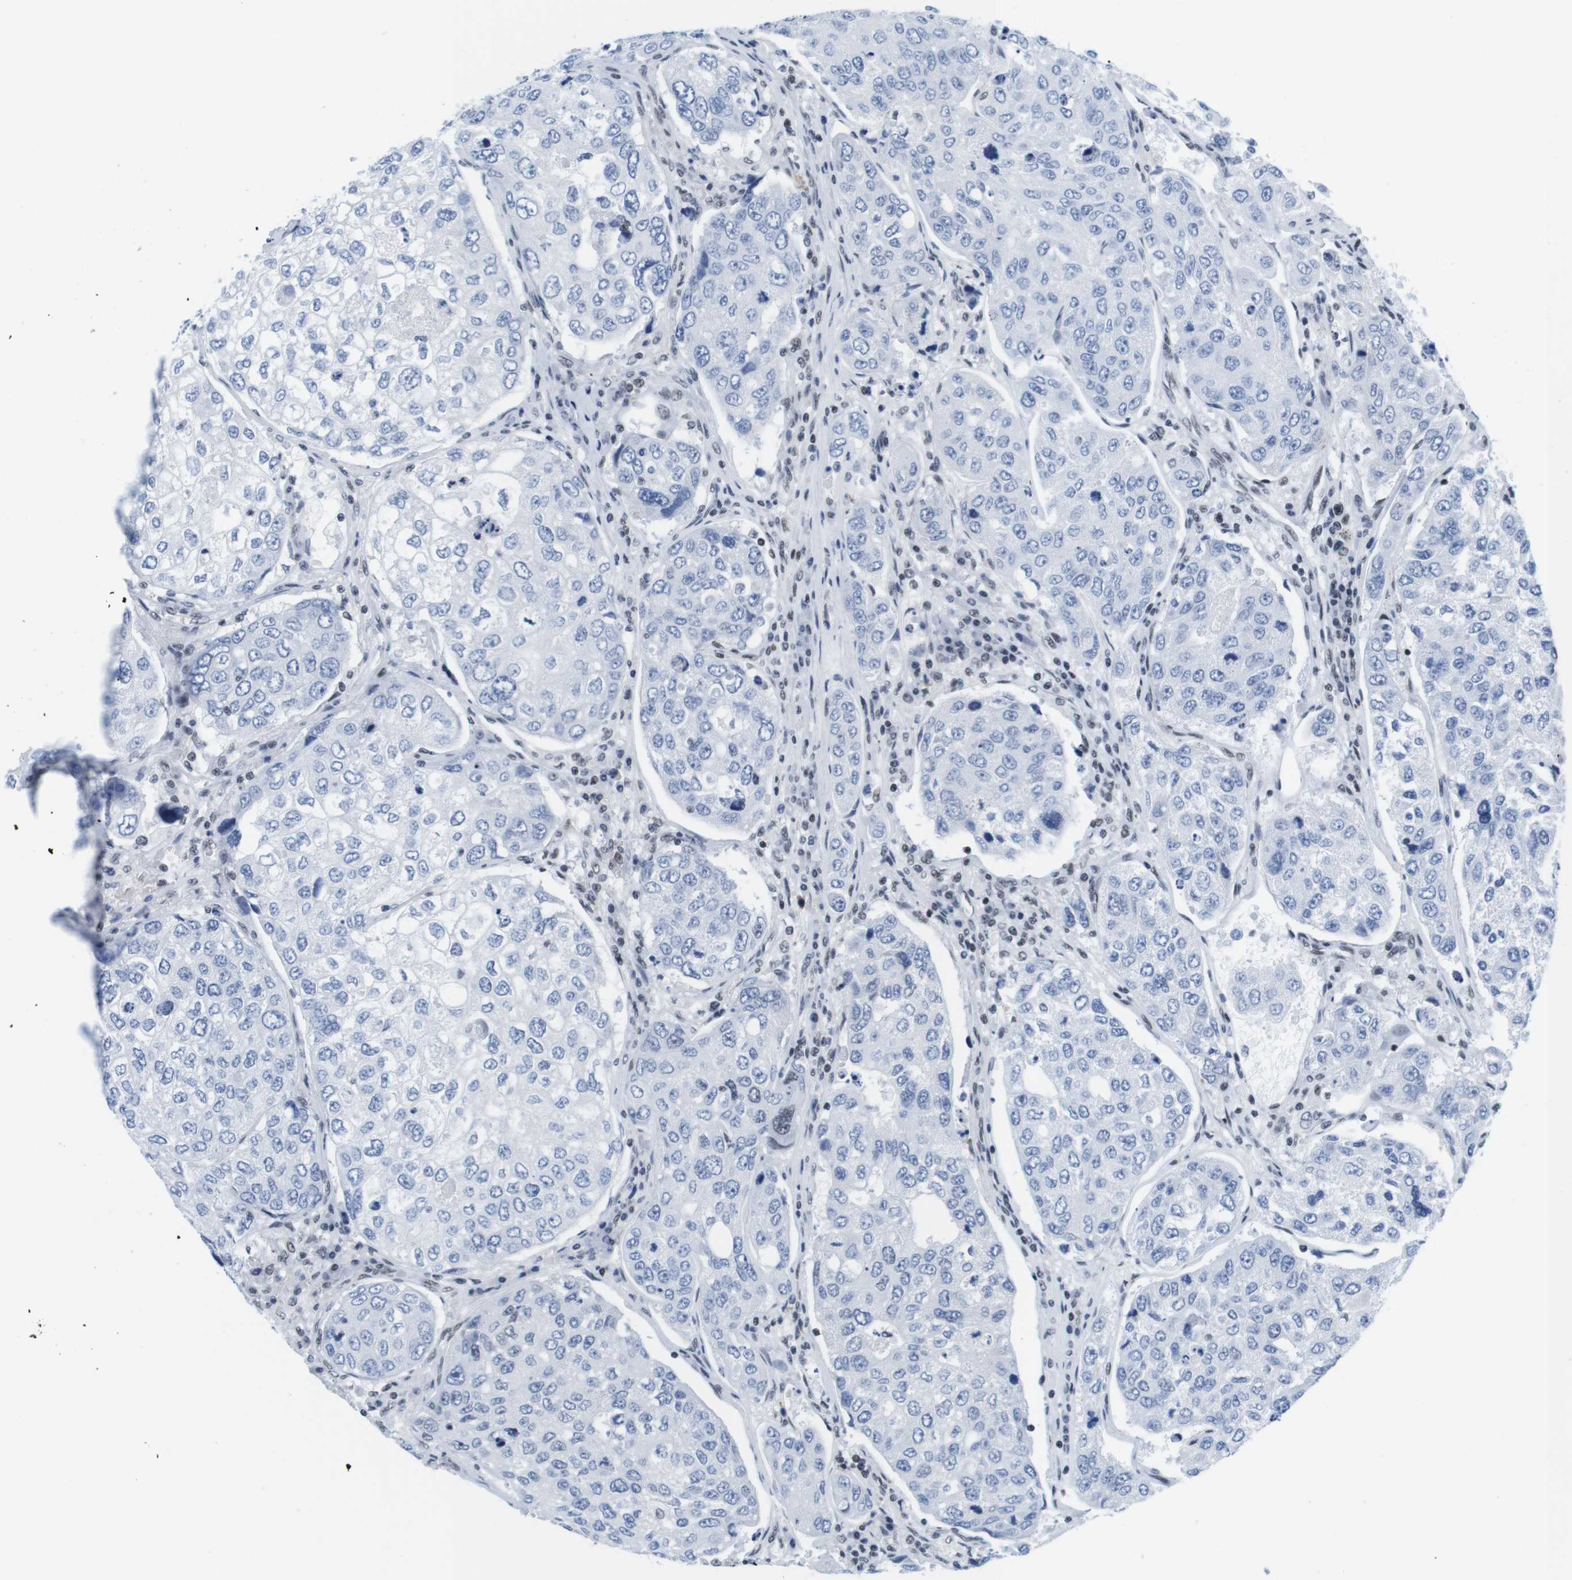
{"staining": {"intensity": "negative", "quantity": "none", "location": "none"}, "tissue": "urothelial cancer", "cell_type": "Tumor cells", "image_type": "cancer", "snomed": [{"axis": "morphology", "description": "Urothelial carcinoma, High grade"}, {"axis": "topography", "description": "Lymph node"}, {"axis": "topography", "description": "Urinary bladder"}], "caption": "There is no significant expression in tumor cells of high-grade urothelial carcinoma.", "gene": "IFI16", "patient": {"sex": "male", "age": 51}}